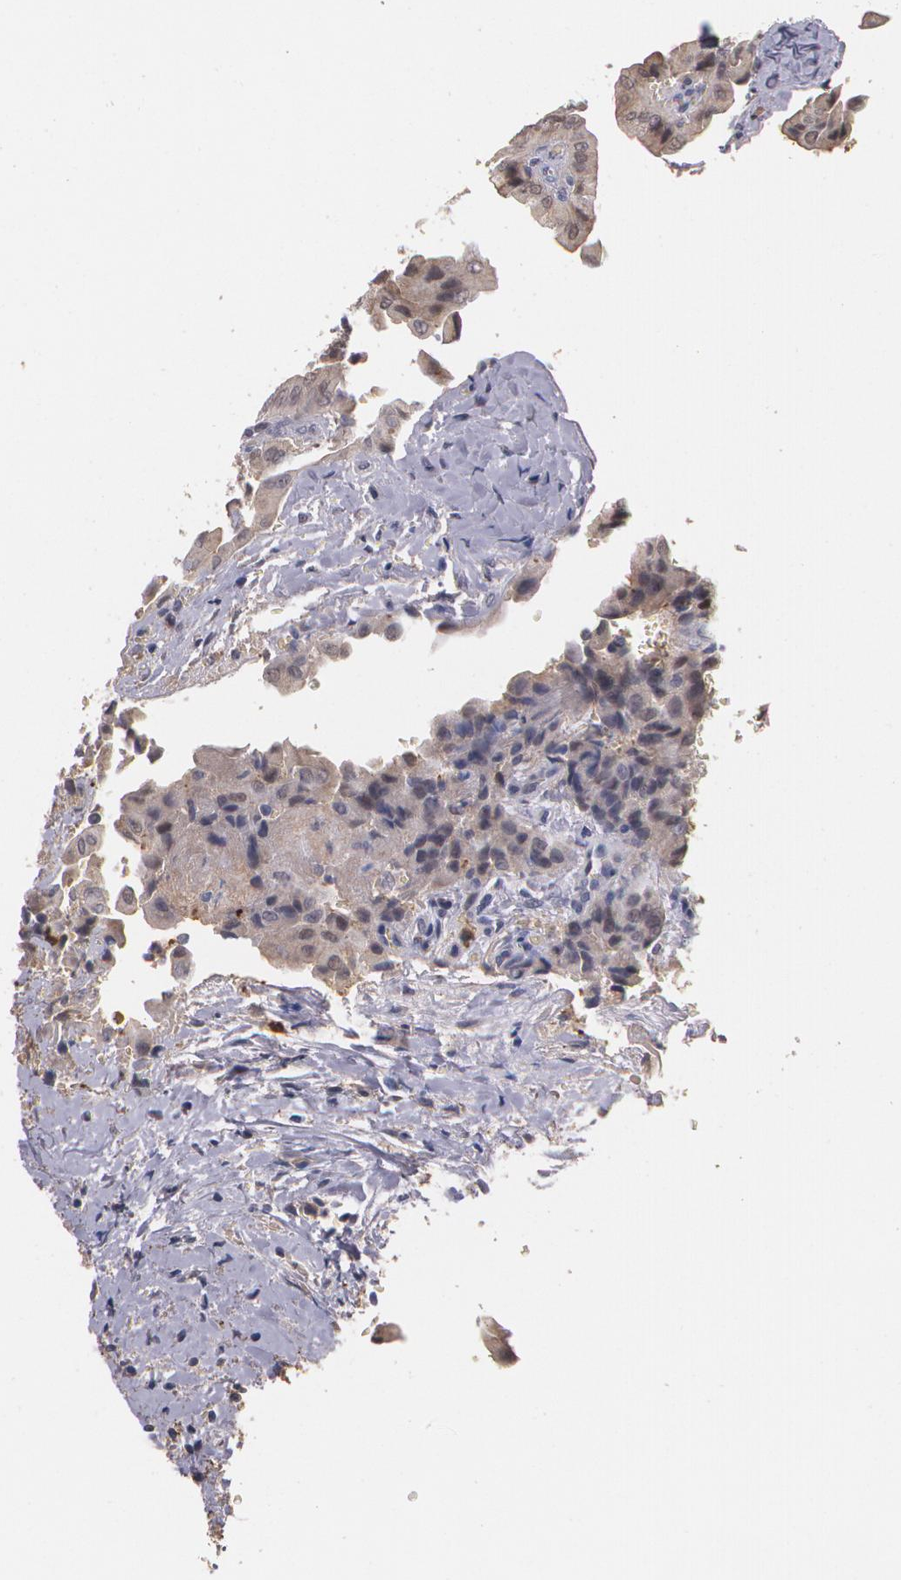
{"staining": {"intensity": "weak", "quantity": ">75%", "location": "cytoplasmic/membranous"}, "tissue": "thyroid cancer", "cell_type": "Tumor cells", "image_type": "cancer", "snomed": [{"axis": "morphology", "description": "Papillary adenocarcinoma, NOS"}, {"axis": "topography", "description": "Thyroid gland"}], "caption": "Thyroid cancer stained with a brown dye exhibits weak cytoplasmic/membranous positive positivity in approximately >75% of tumor cells.", "gene": "PTS", "patient": {"sex": "female", "age": 71}}